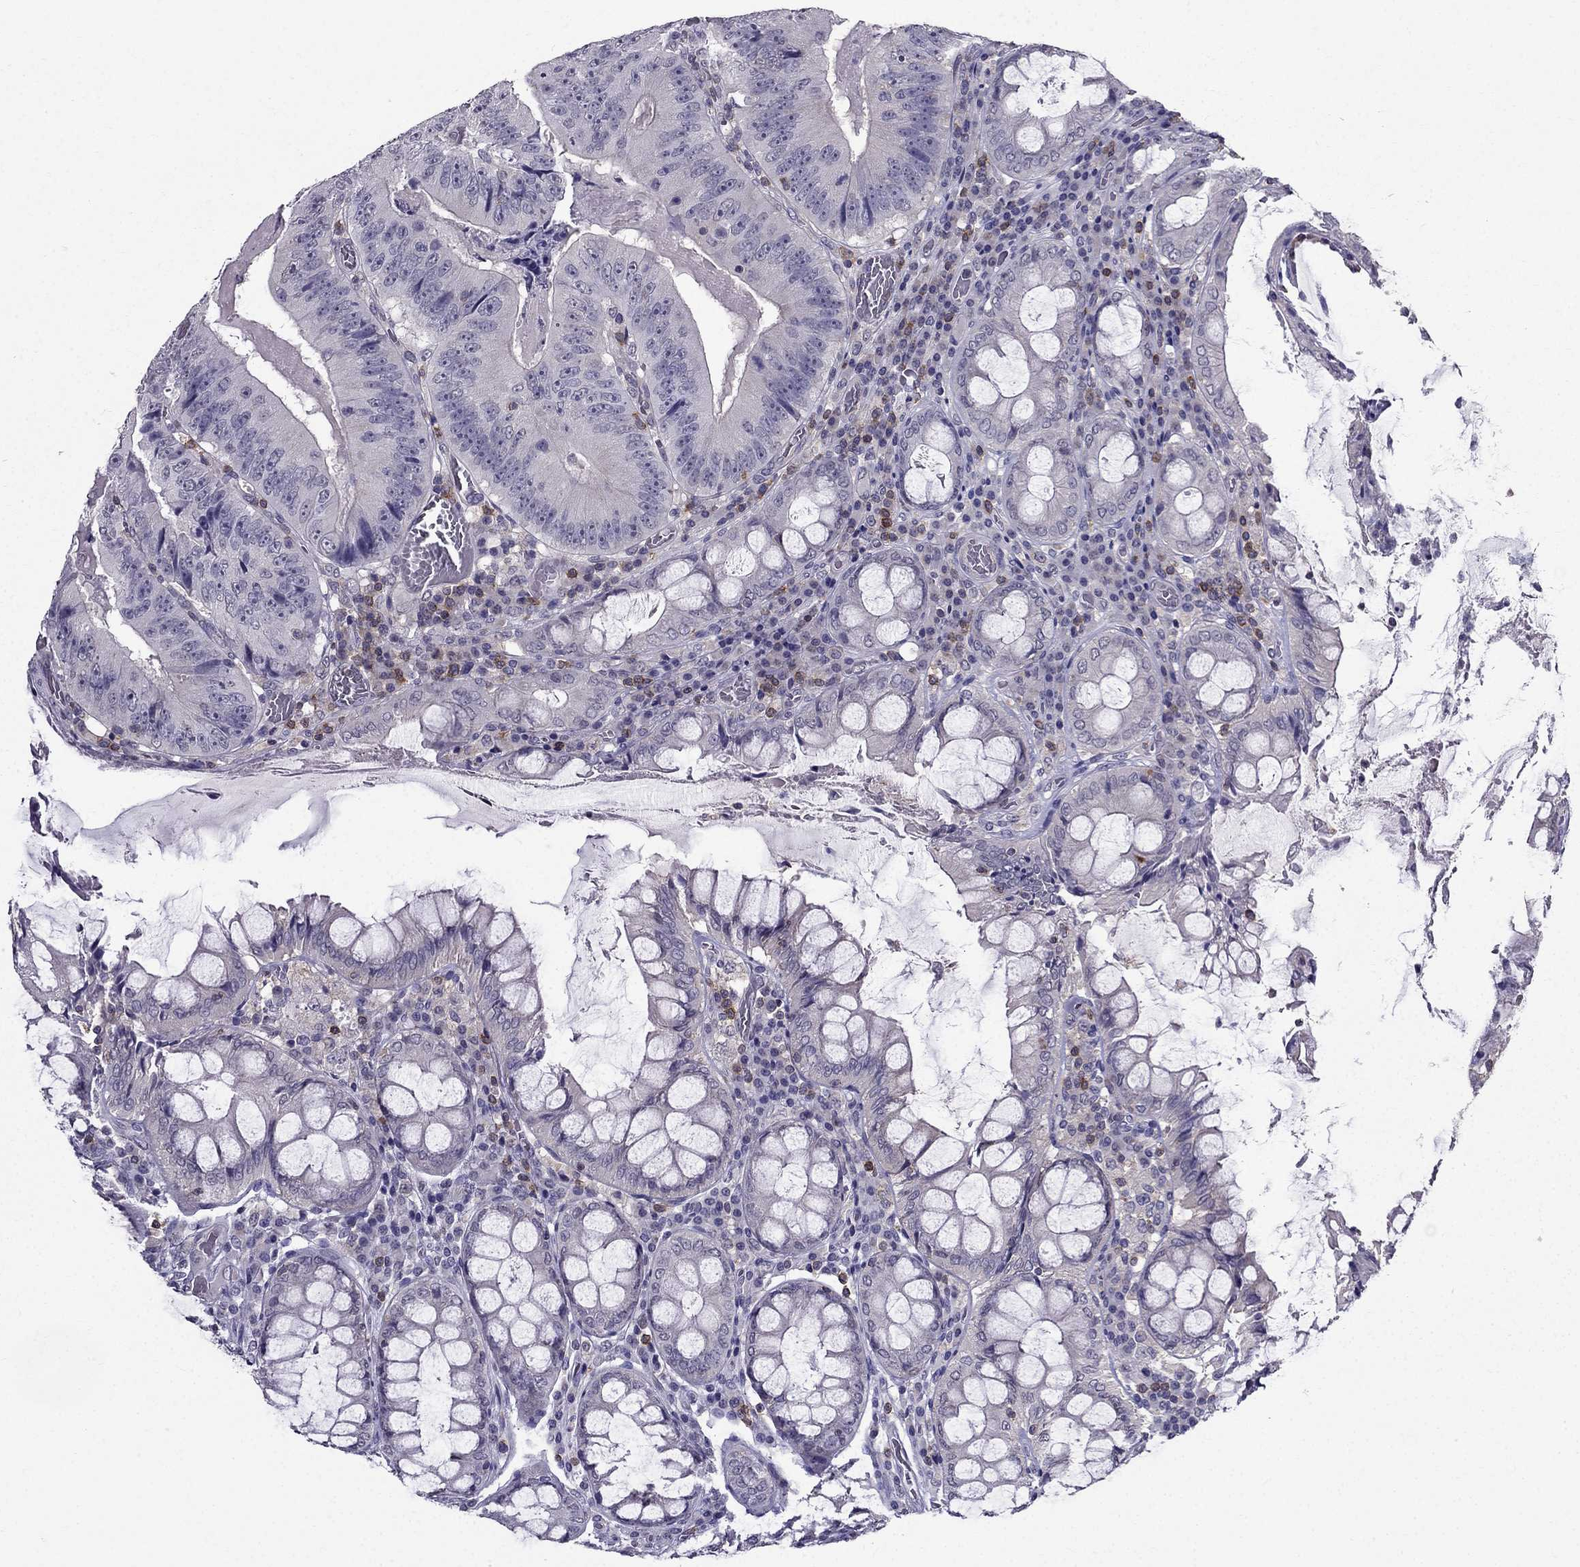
{"staining": {"intensity": "negative", "quantity": "none", "location": "none"}, "tissue": "colorectal cancer", "cell_type": "Tumor cells", "image_type": "cancer", "snomed": [{"axis": "morphology", "description": "Adenocarcinoma, NOS"}, {"axis": "topography", "description": "Colon"}], "caption": "This photomicrograph is of colorectal cancer (adenocarcinoma) stained with immunohistochemistry (IHC) to label a protein in brown with the nuclei are counter-stained blue. There is no expression in tumor cells.", "gene": "AAK1", "patient": {"sex": "female", "age": 86}}